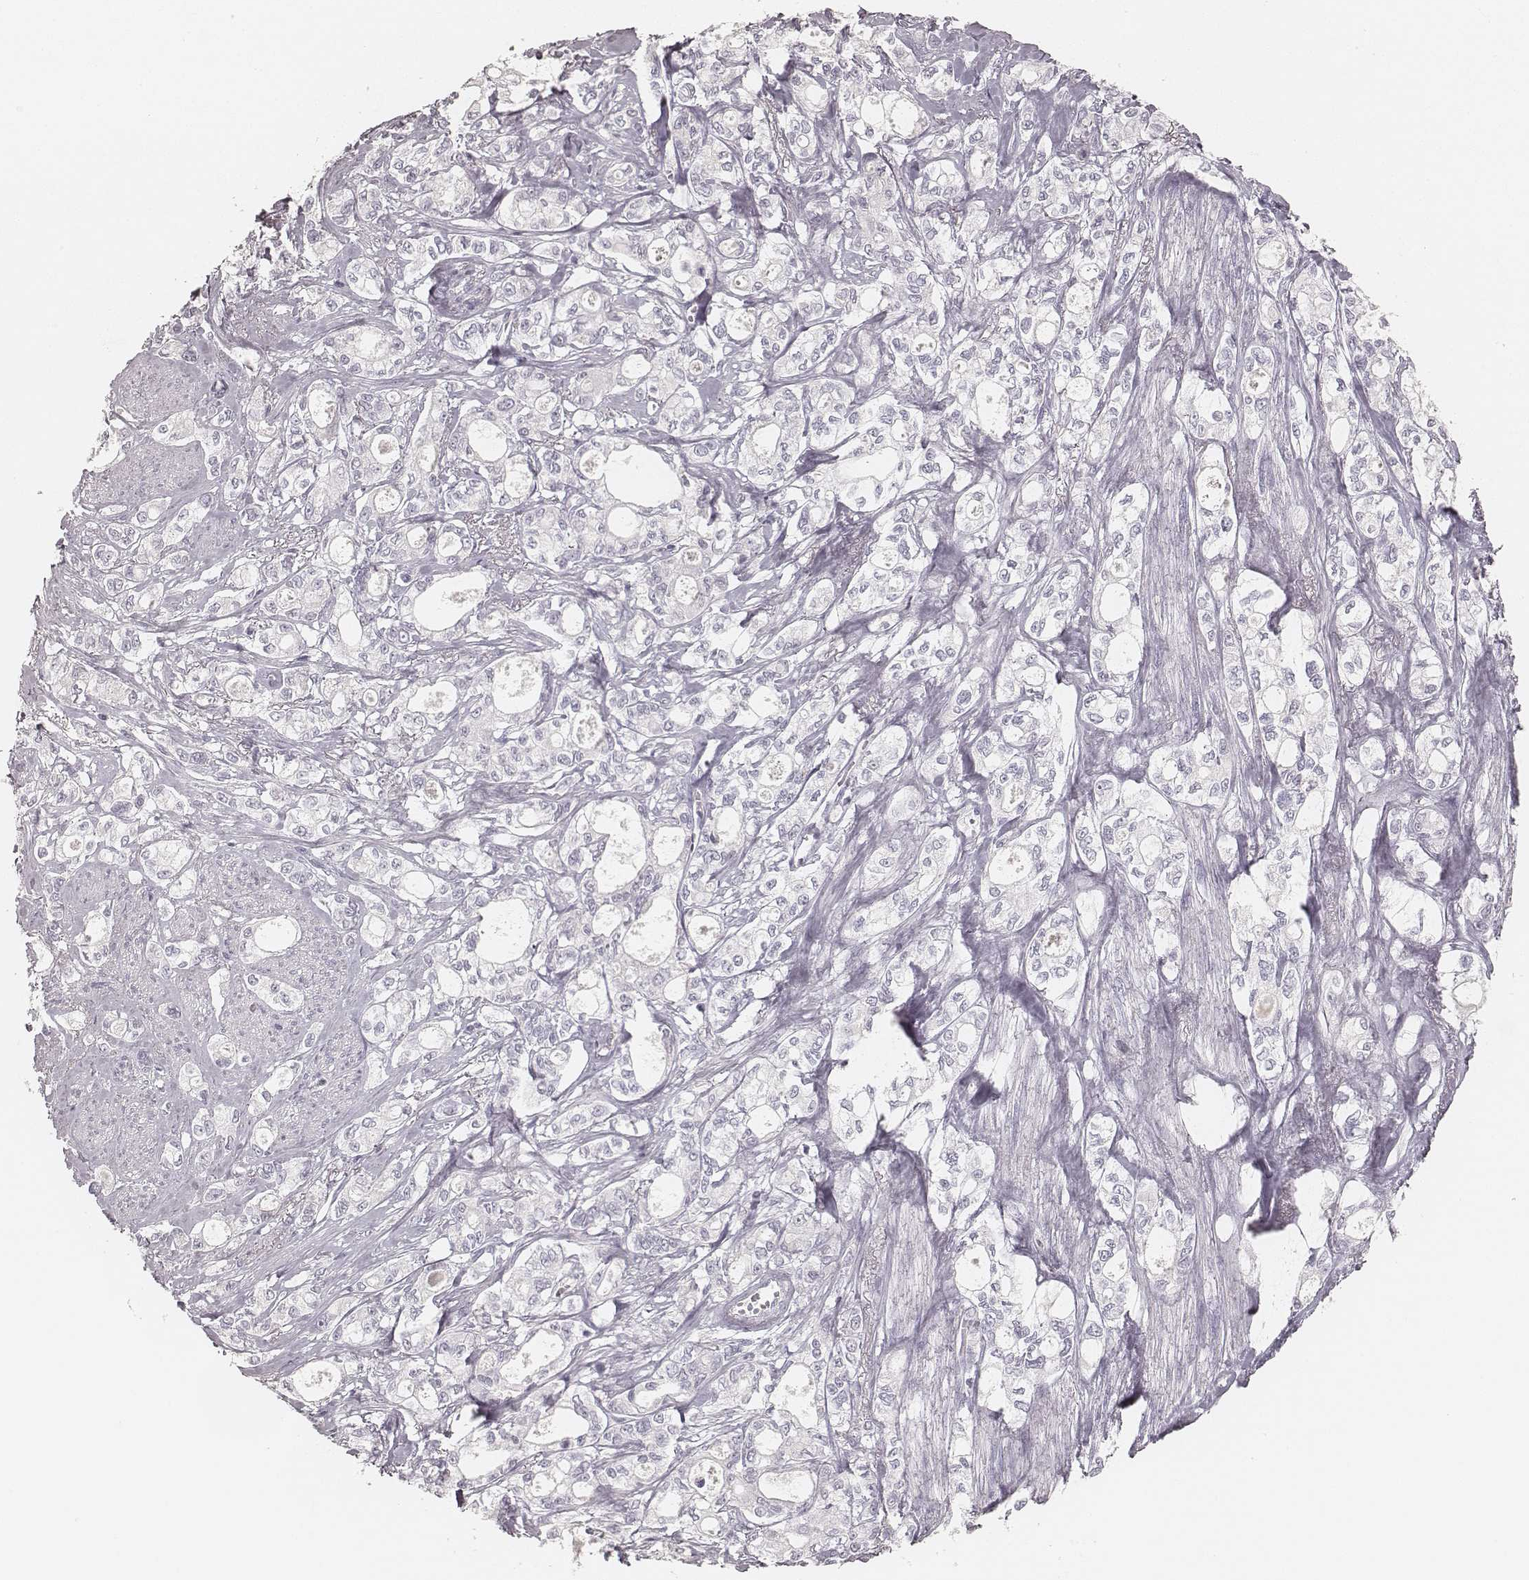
{"staining": {"intensity": "negative", "quantity": "none", "location": "none"}, "tissue": "stomach cancer", "cell_type": "Tumor cells", "image_type": "cancer", "snomed": [{"axis": "morphology", "description": "Adenocarcinoma, NOS"}, {"axis": "topography", "description": "Stomach"}], "caption": "Immunohistochemistry histopathology image of neoplastic tissue: stomach cancer stained with DAB (3,3'-diaminobenzidine) exhibits no significant protein staining in tumor cells.", "gene": "KRT31", "patient": {"sex": "male", "age": 63}}